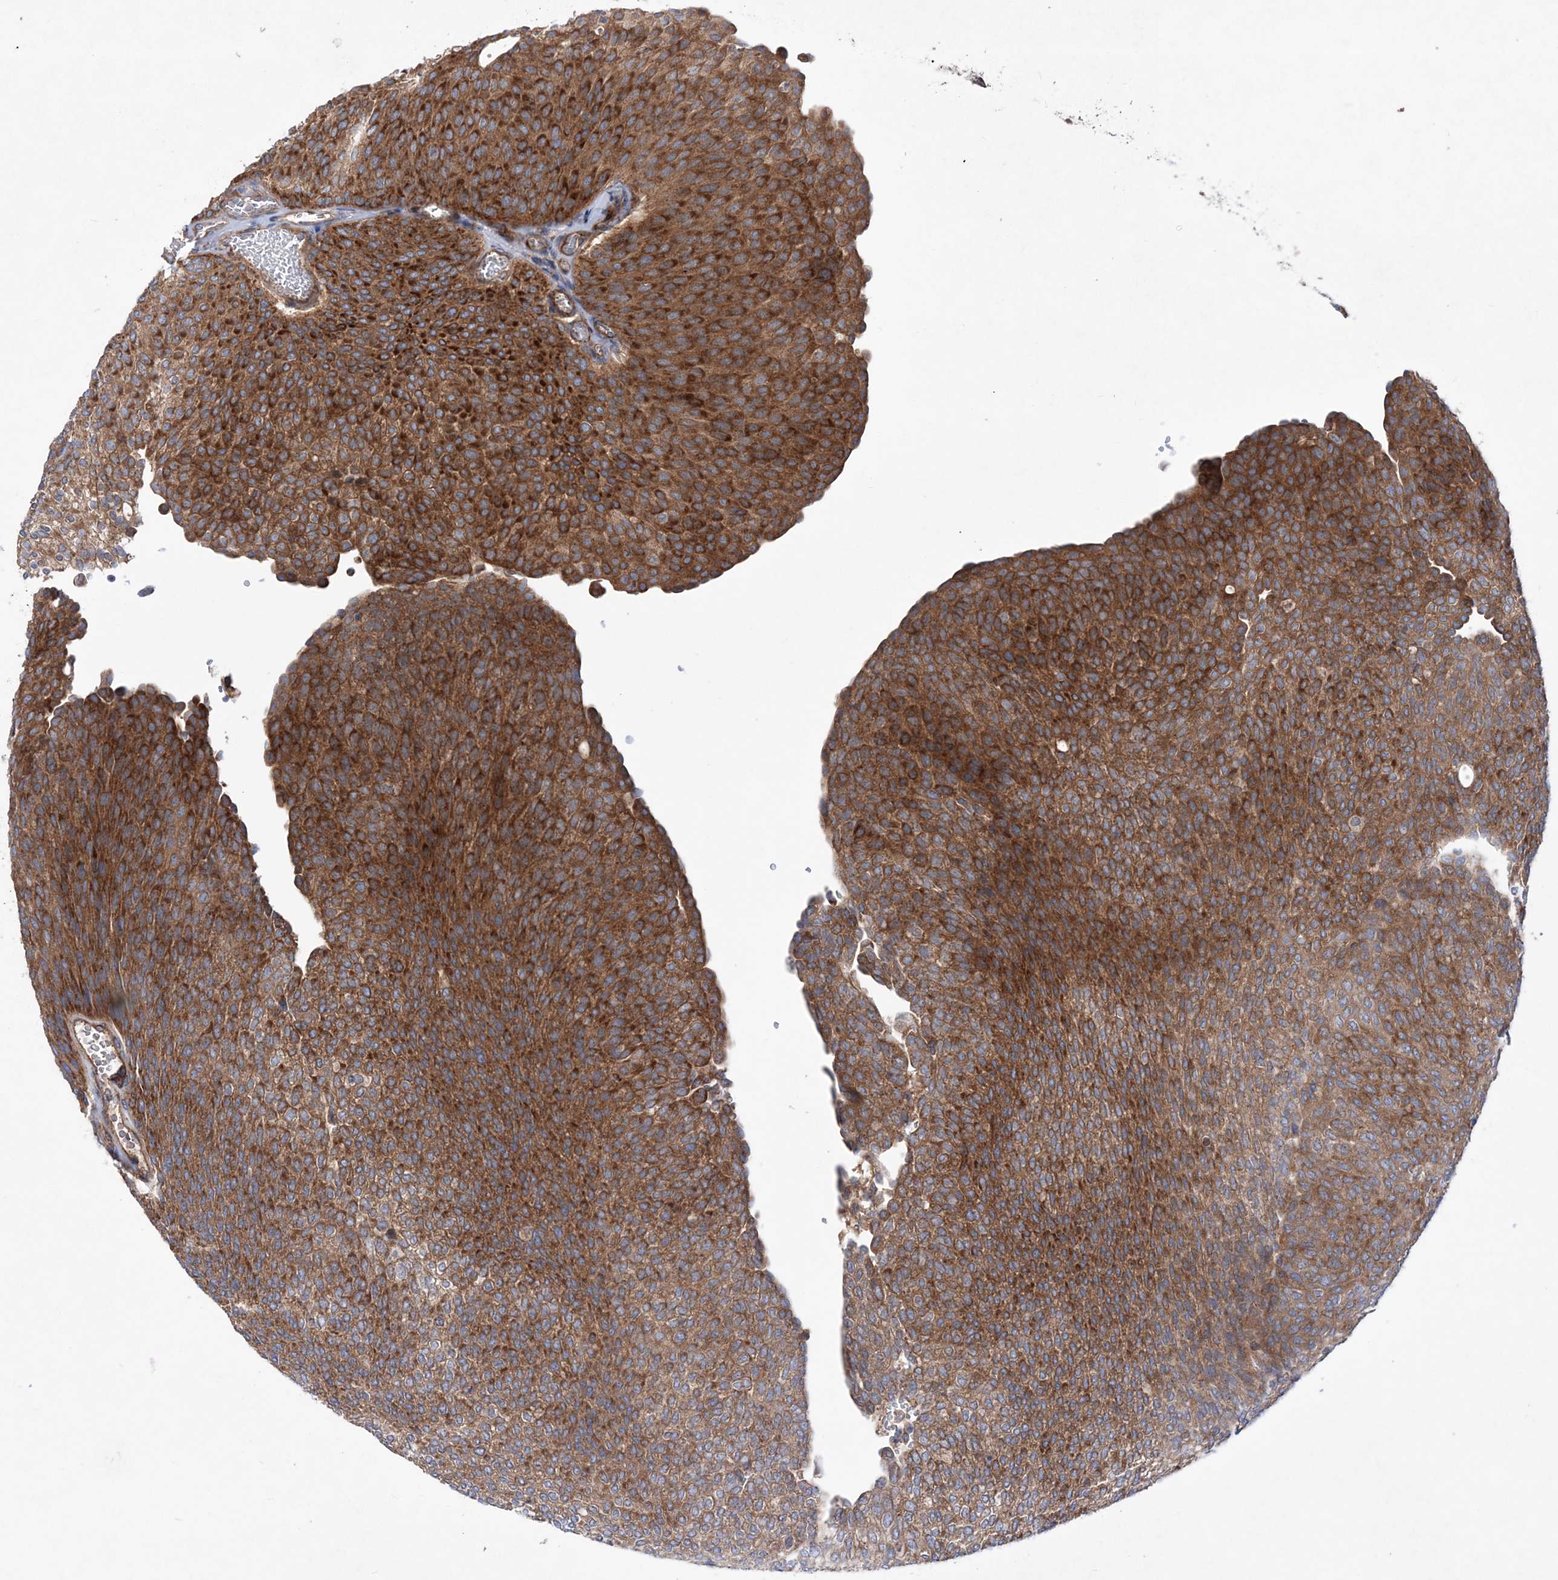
{"staining": {"intensity": "strong", "quantity": ">75%", "location": "cytoplasmic/membranous"}, "tissue": "urothelial cancer", "cell_type": "Tumor cells", "image_type": "cancer", "snomed": [{"axis": "morphology", "description": "Urothelial carcinoma, Low grade"}, {"axis": "topography", "description": "Urinary bladder"}], "caption": "Urothelial cancer tissue demonstrates strong cytoplasmic/membranous staining in about >75% of tumor cells", "gene": "NGLY1", "patient": {"sex": "female", "age": 79}}